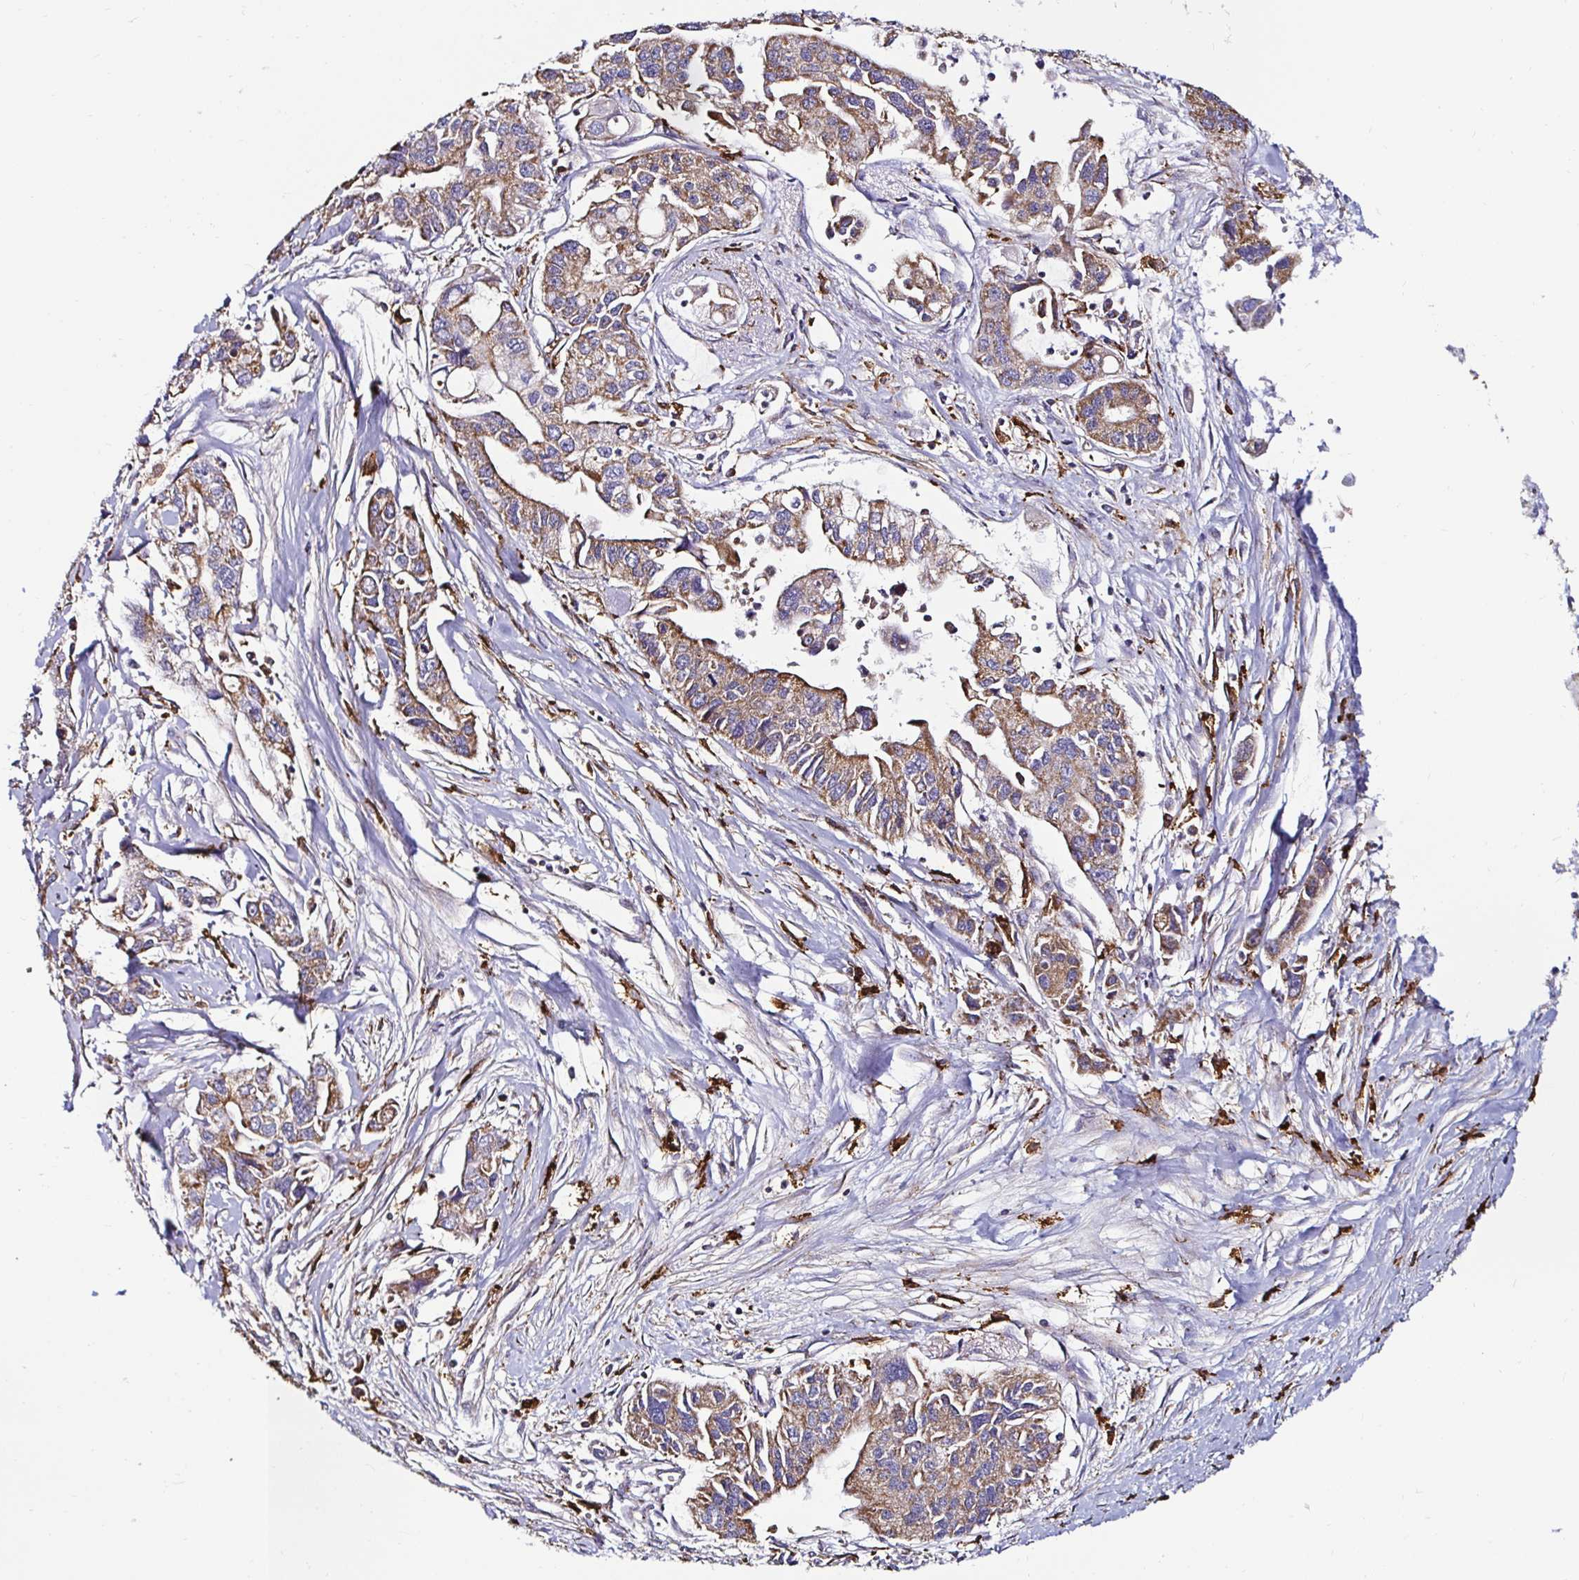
{"staining": {"intensity": "moderate", "quantity": ">75%", "location": "cytoplasmic/membranous"}, "tissue": "pancreatic cancer", "cell_type": "Tumor cells", "image_type": "cancer", "snomed": [{"axis": "morphology", "description": "Adenocarcinoma, NOS"}, {"axis": "topography", "description": "Pancreas"}], "caption": "Pancreatic cancer (adenocarcinoma) stained with a protein marker demonstrates moderate staining in tumor cells.", "gene": "MSR1", "patient": {"sex": "male", "age": 62}}